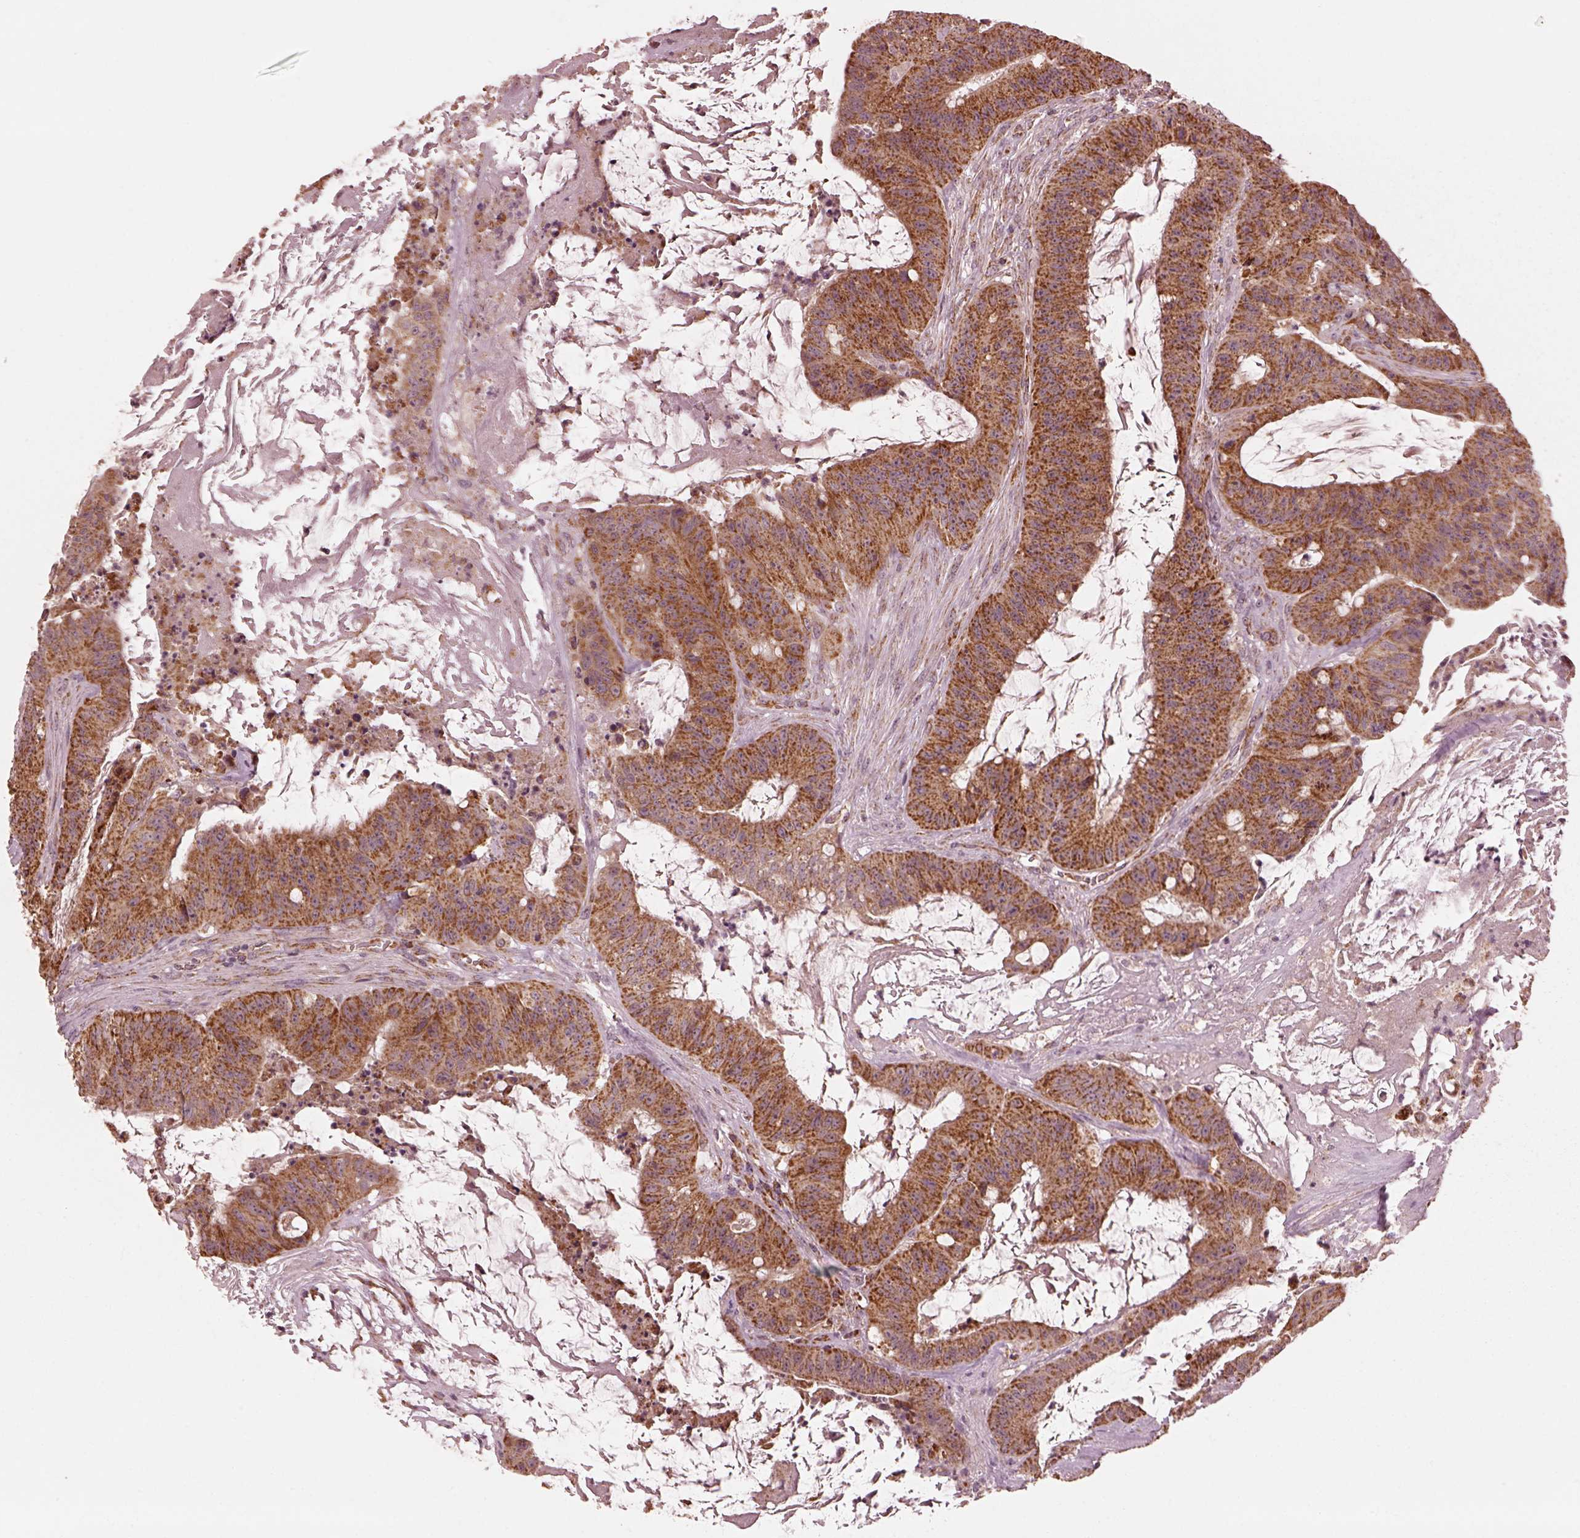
{"staining": {"intensity": "strong", "quantity": ">75%", "location": "cytoplasmic/membranous"}, "tissue": "colorectal cancer", "cell_type": "Tumor cells", "image_type": "cancer", "snomed": [{"axis": "morphology", "description": "Adenocarcinoma, NOS"}, {"axis": "topography", "description": "Colon"}], "caption": "Strong cytoplasmic/membranous staining for a protein is identified in approximately >75% of tumor cells of colorectal adenocarcinoma using immunohistochemistry.", "gene": "NDUFB10", "patient": {"sex": "male", "age": 33}}